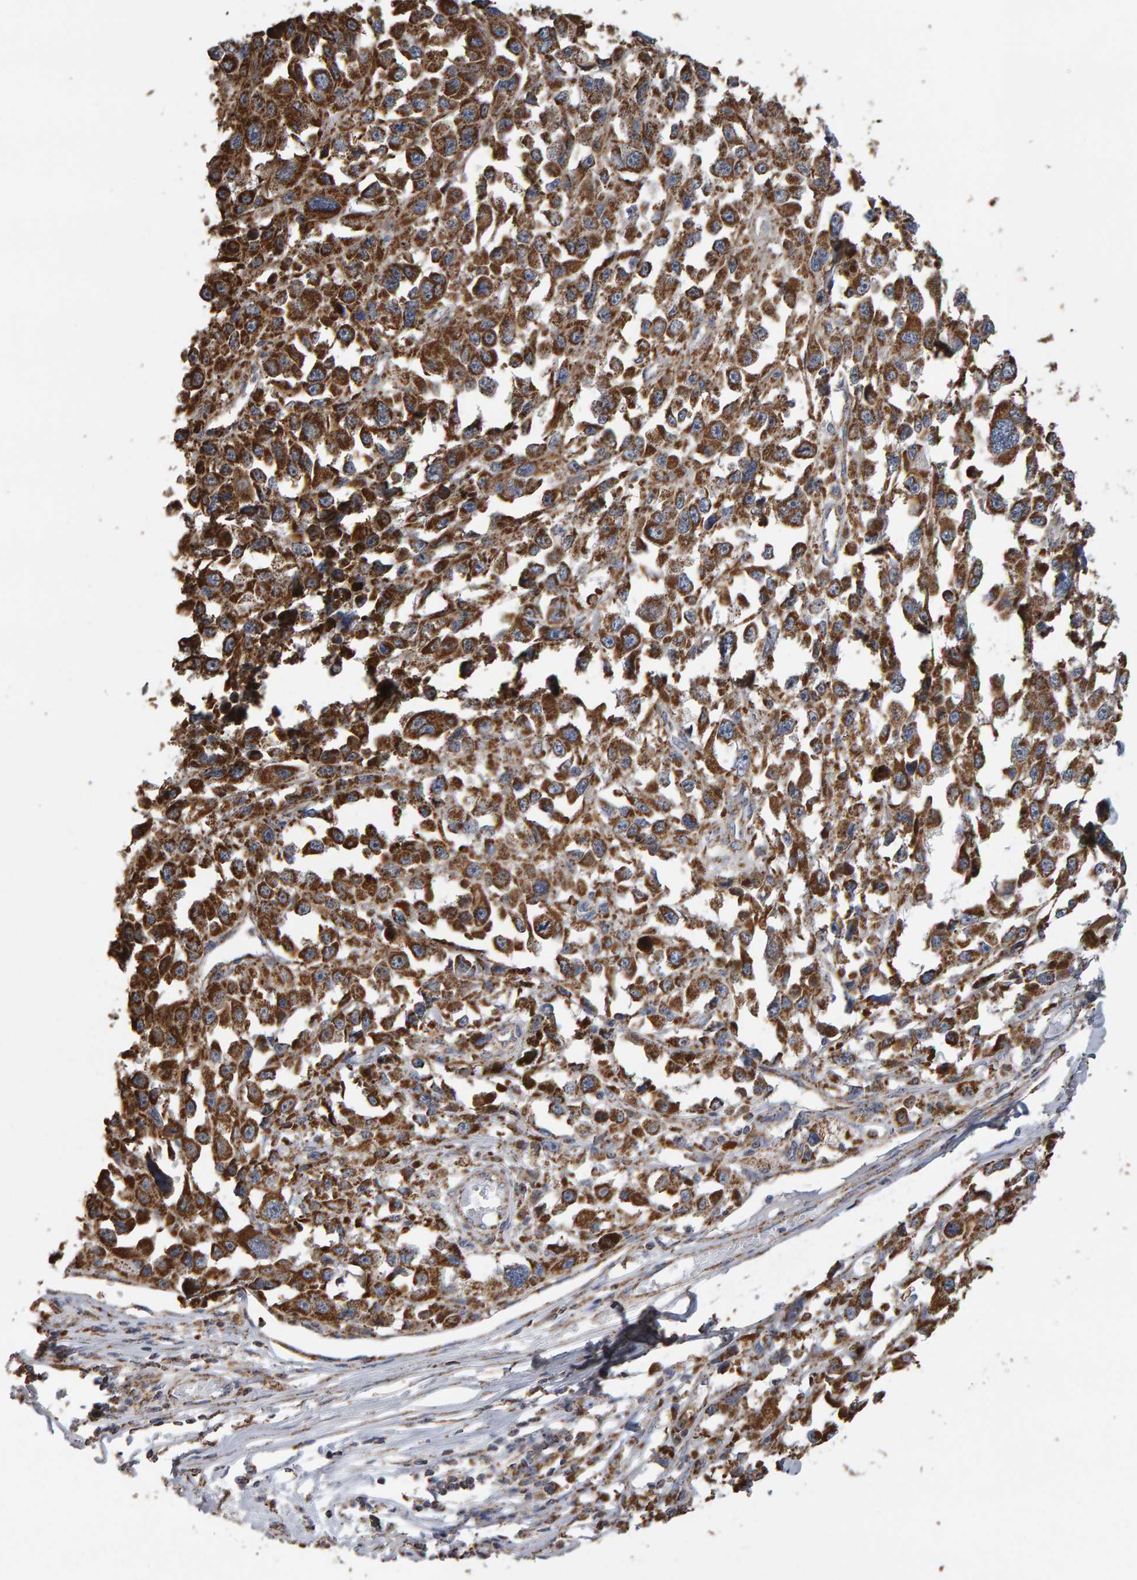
{"staining": {"intensity": "strong", "quantity": ">75%", "location": "cytoplasmic/membranous"}, "tissue": "melanoma", "cell_type": "Tumor cells", "image_type": "cancer", "snomed": [{"axis": "morphology", "description": "Malignant melanoma, Metastatic site"}, {"axis": "topography", "description": "Lymph node"}], "caption": "Melanoma was stained to show a protein in brown. There is high levels of strong cytoplasmic/membranous positivity in approximately >75% of tumor cells. (Brightfield microscopy of DAB IHC at high magnification).", "gene": "TOM1L1", "patient": {"sex": "male", "age": 59}}